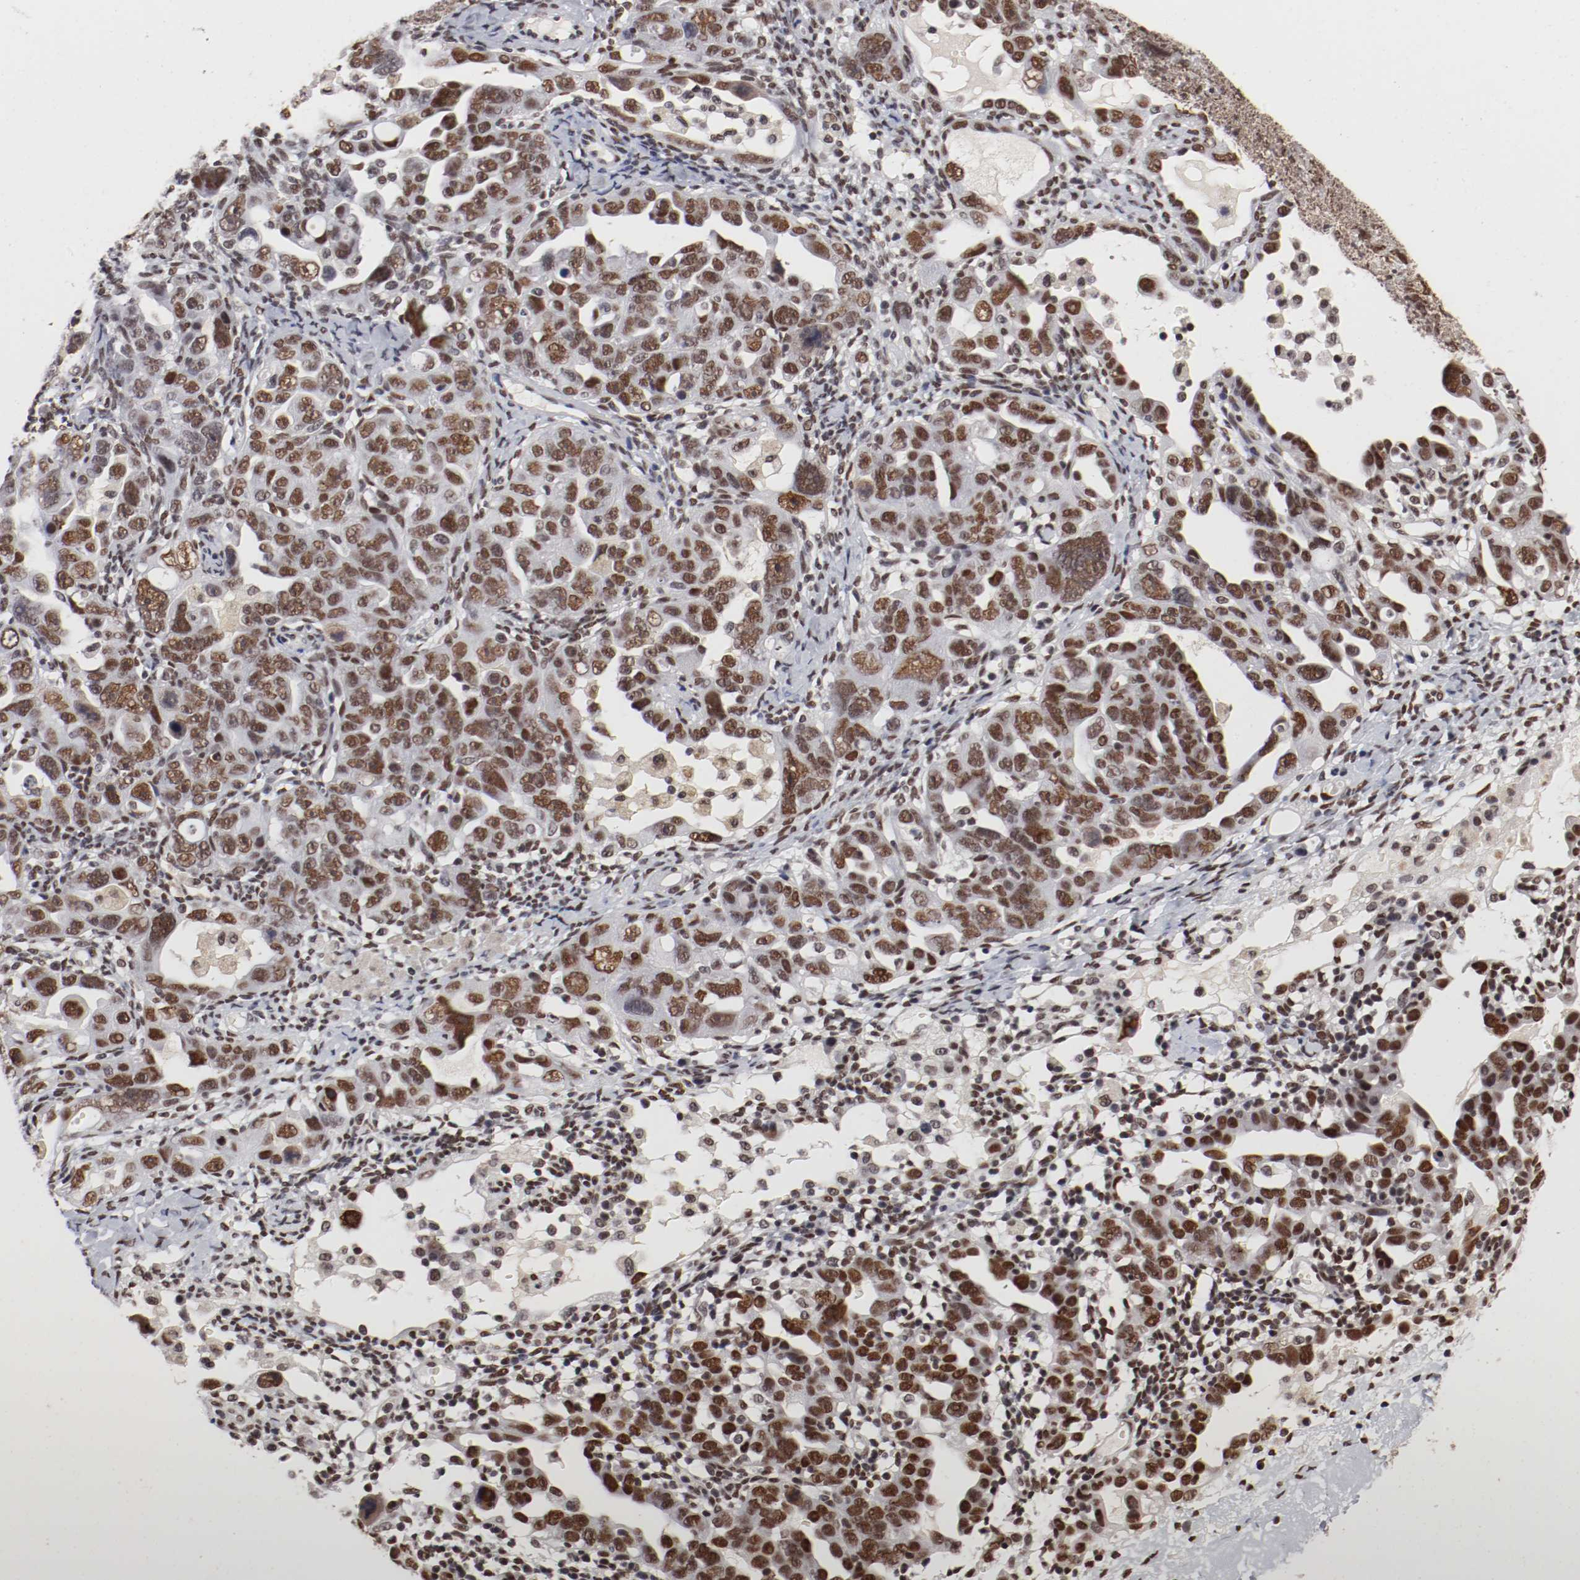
{"staining": {"intensity": "moderate", "quantity": ">75%", "location": "nuclear"}, "tissue": "ovarian cancer", "cell_type": "Tumor cells", "image_type": "cancer", "snomed": [{"axis": "morphology", "description": "Cystadenocarcinoma, serous, NOS"}, {"axis": "topography", "description": "Ovary"}], "caption": "Brown immunohistochemical staining in ovarian cancer shows moderate nuclear expression in approximately >75% of tumor cells. The staining was performed using DAB, with brown indicating positive protein expression. Nuclei are stained blue with hematoxylin.", "gene": "TP53BP1", "patient": {"sex": "female", "age": 66}}